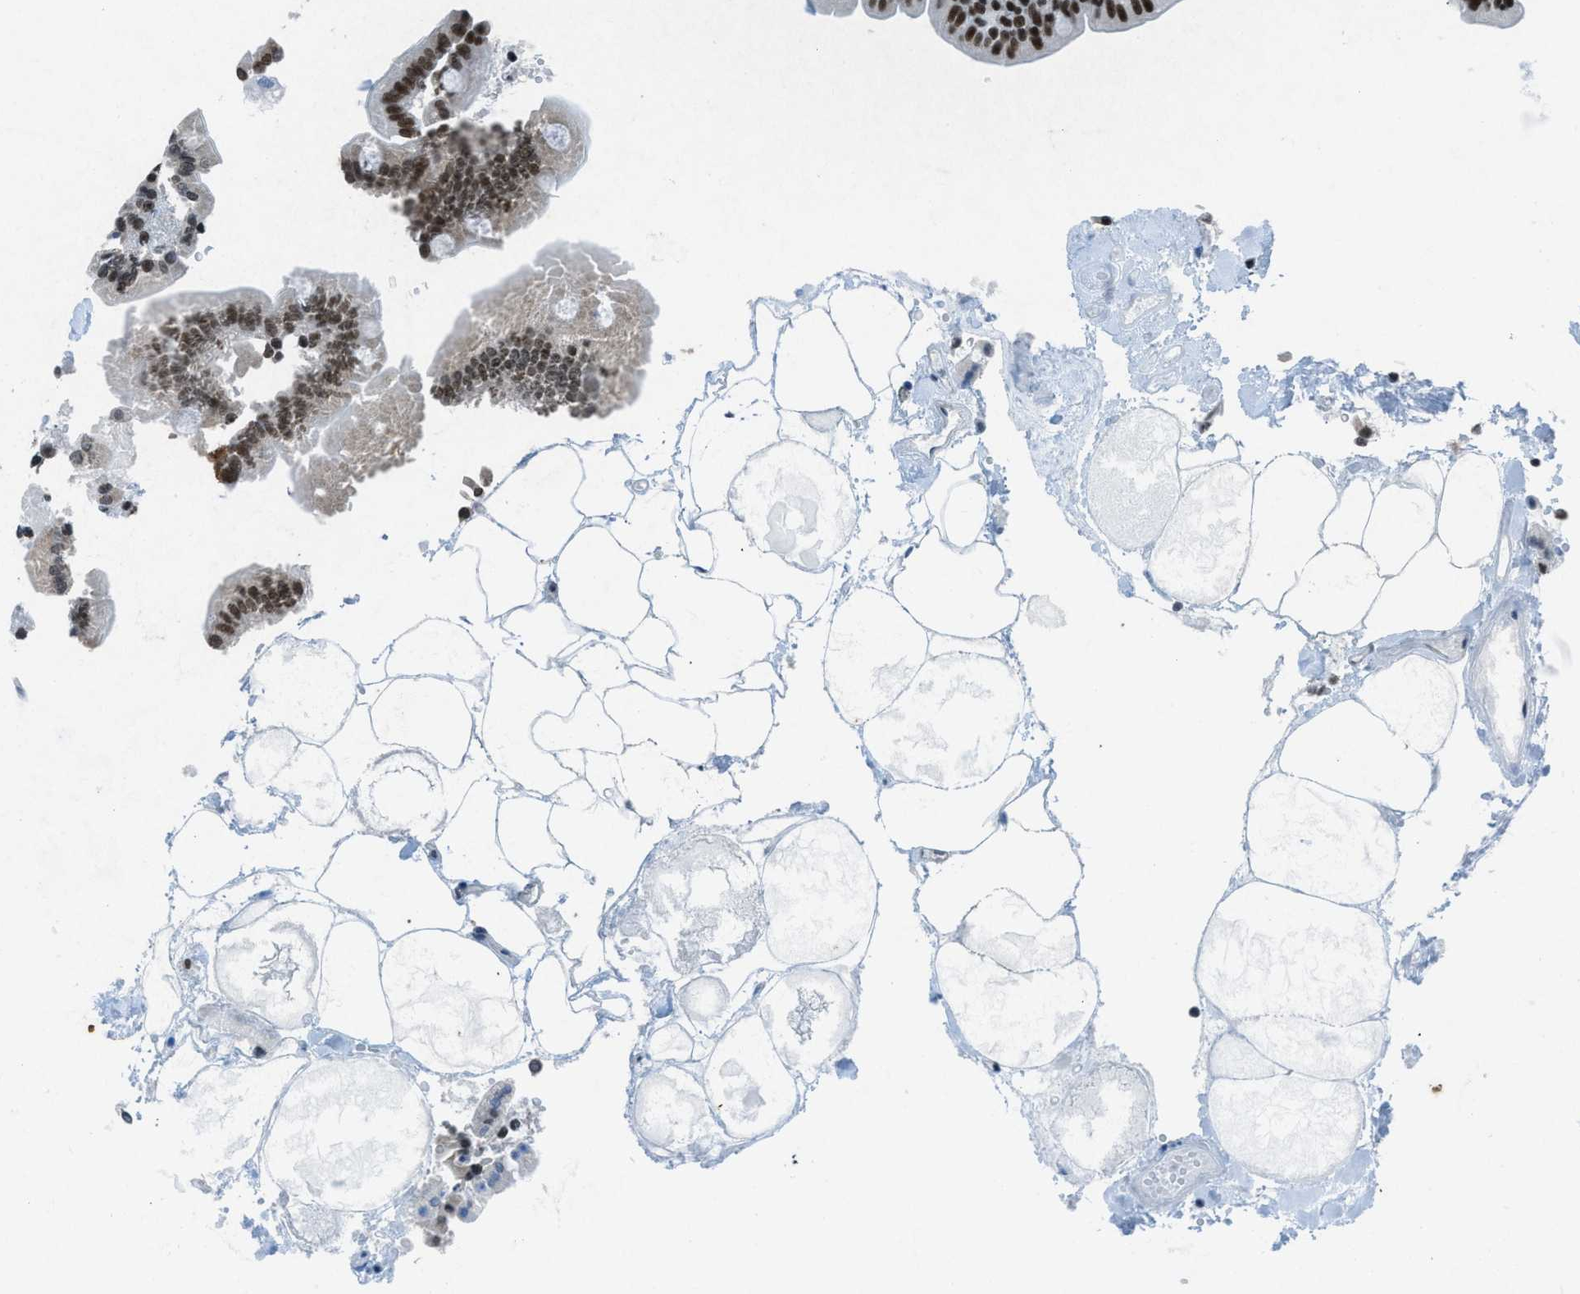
{"staining": {"intensity": "strong", "quantity": ">75%", "location": "nuclear"}, "tissue": "duodenum", "cell_type": "Glandular cells", "image_type": "normal", "snomed": [{"axis": "morphology", "description": "Normal tissue, NOS"}, {"axis": "topography", "description": "Duodenum"}], "caption": "Protein expression analysis of unremarkable duodenum demonstrates strong nuclear staining in approximately >75% of glandular cells.", "gene": "NXF1", "patient": {"sex": "male", "age": 54}}